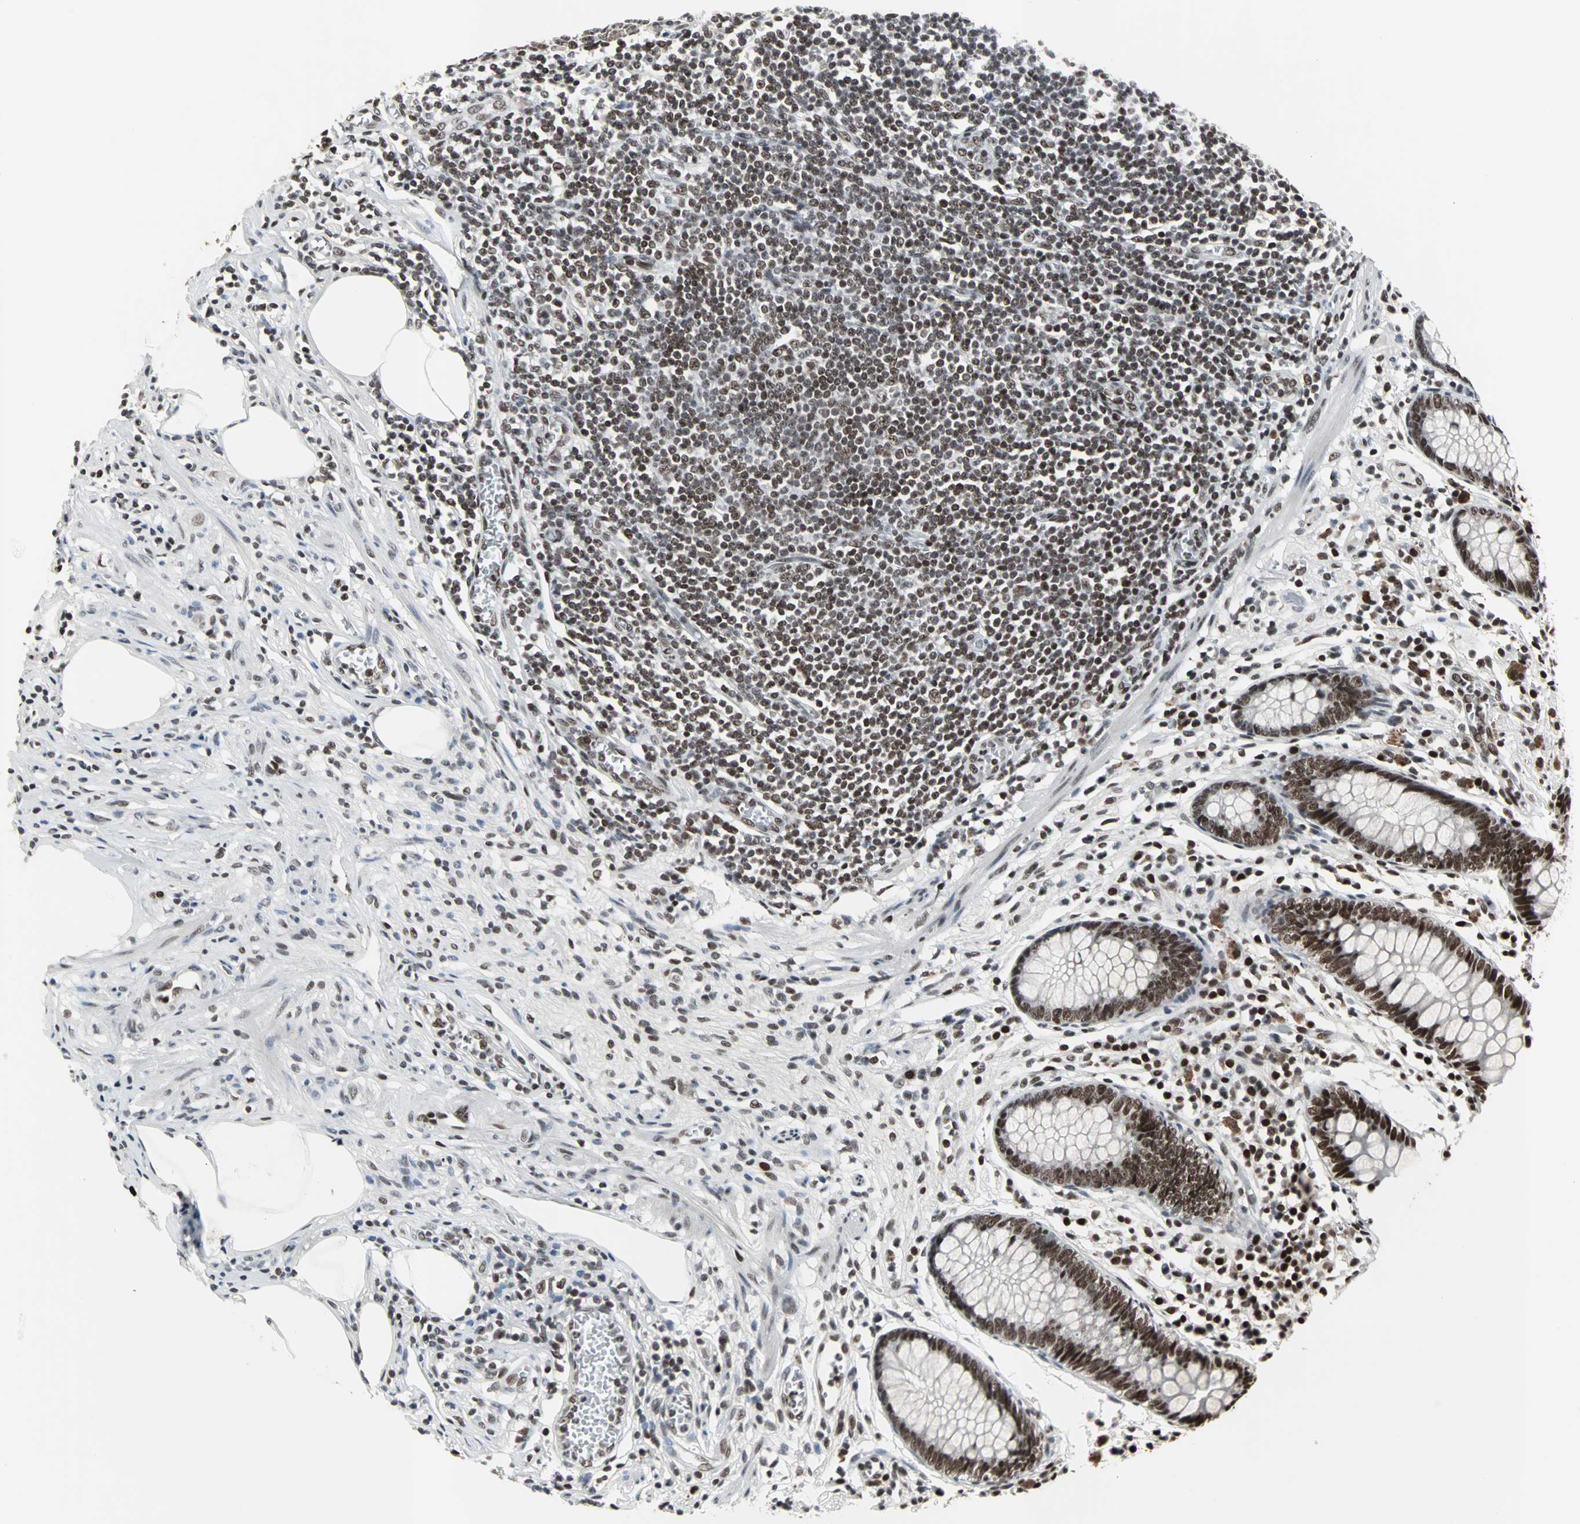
{"staining": {"intensity": "strong", "quantity": ">75%", "location": "nuclear"}, "tissue": "appendix", "cell_type": "Glandular cells", "image_type": "normal", "snomed": [{"axis": "morphology", "description": "Normal tissue, NOS"}, {"axis": "topography", "description": "Appendix"}], "caption": "Immunohistochemistry of normal appendix exhibits high levels of strong nuclear staining in about >75% of glandular cells.", "gene": "PNKP", "patient": {"sex": "male", "age": 38}}